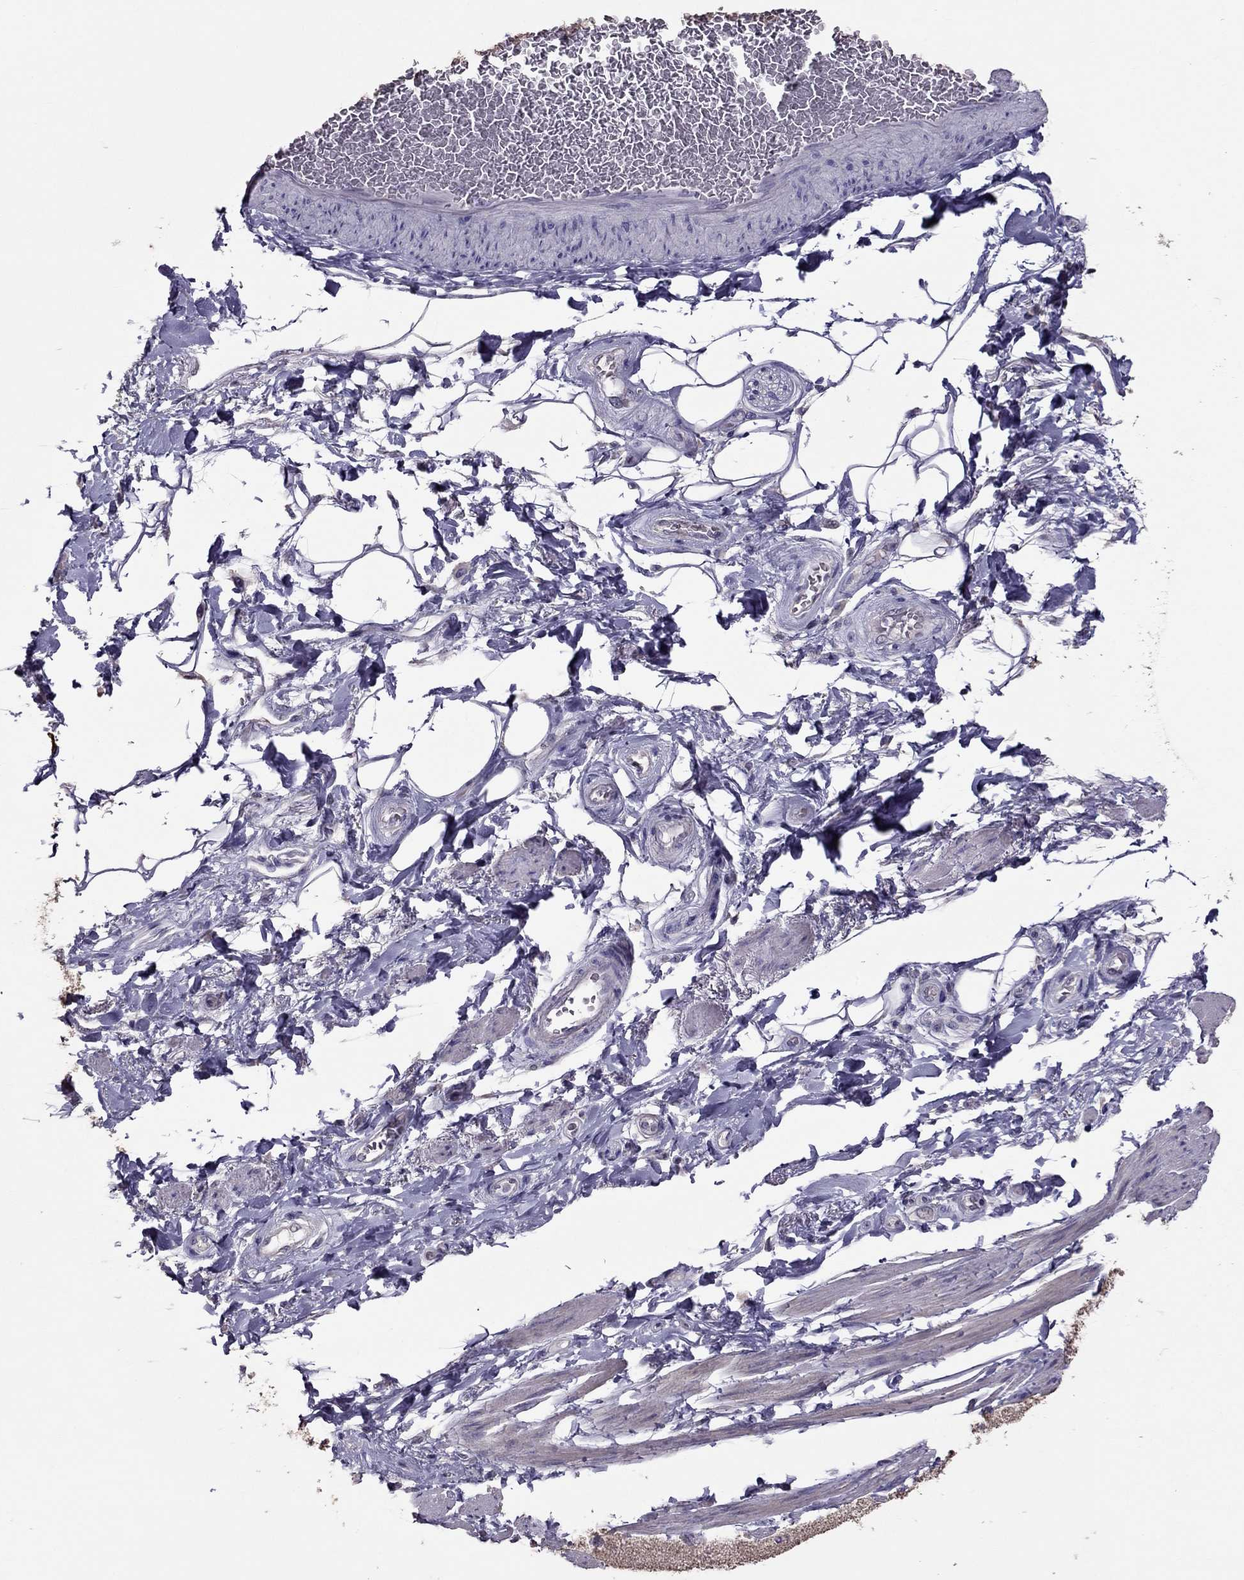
{"staining": {"intensity": "negative", "quantity": "none", "location": "none"}, "tissue": "adipose tissue", "cell_type": "Adipocytes", "image_type": "normal", "snomed": [{"axis": "morphology", "description": "Normal tissue, NOS"}, {"axis": "topography", "description": "Skeletal muscle"}, {"axis": "topography", "description": "Anal"}, {"axis": "topography", "description": "Peripheral nerve tissue"}], "caption": "An immunohistochemistry (IHC) image of unremarkable adipose tissue is shown. There is no staining in adipocytes of adipose tissue.", "gene": "LRRC46", "patient": {"sex": "male", "age": 53}}